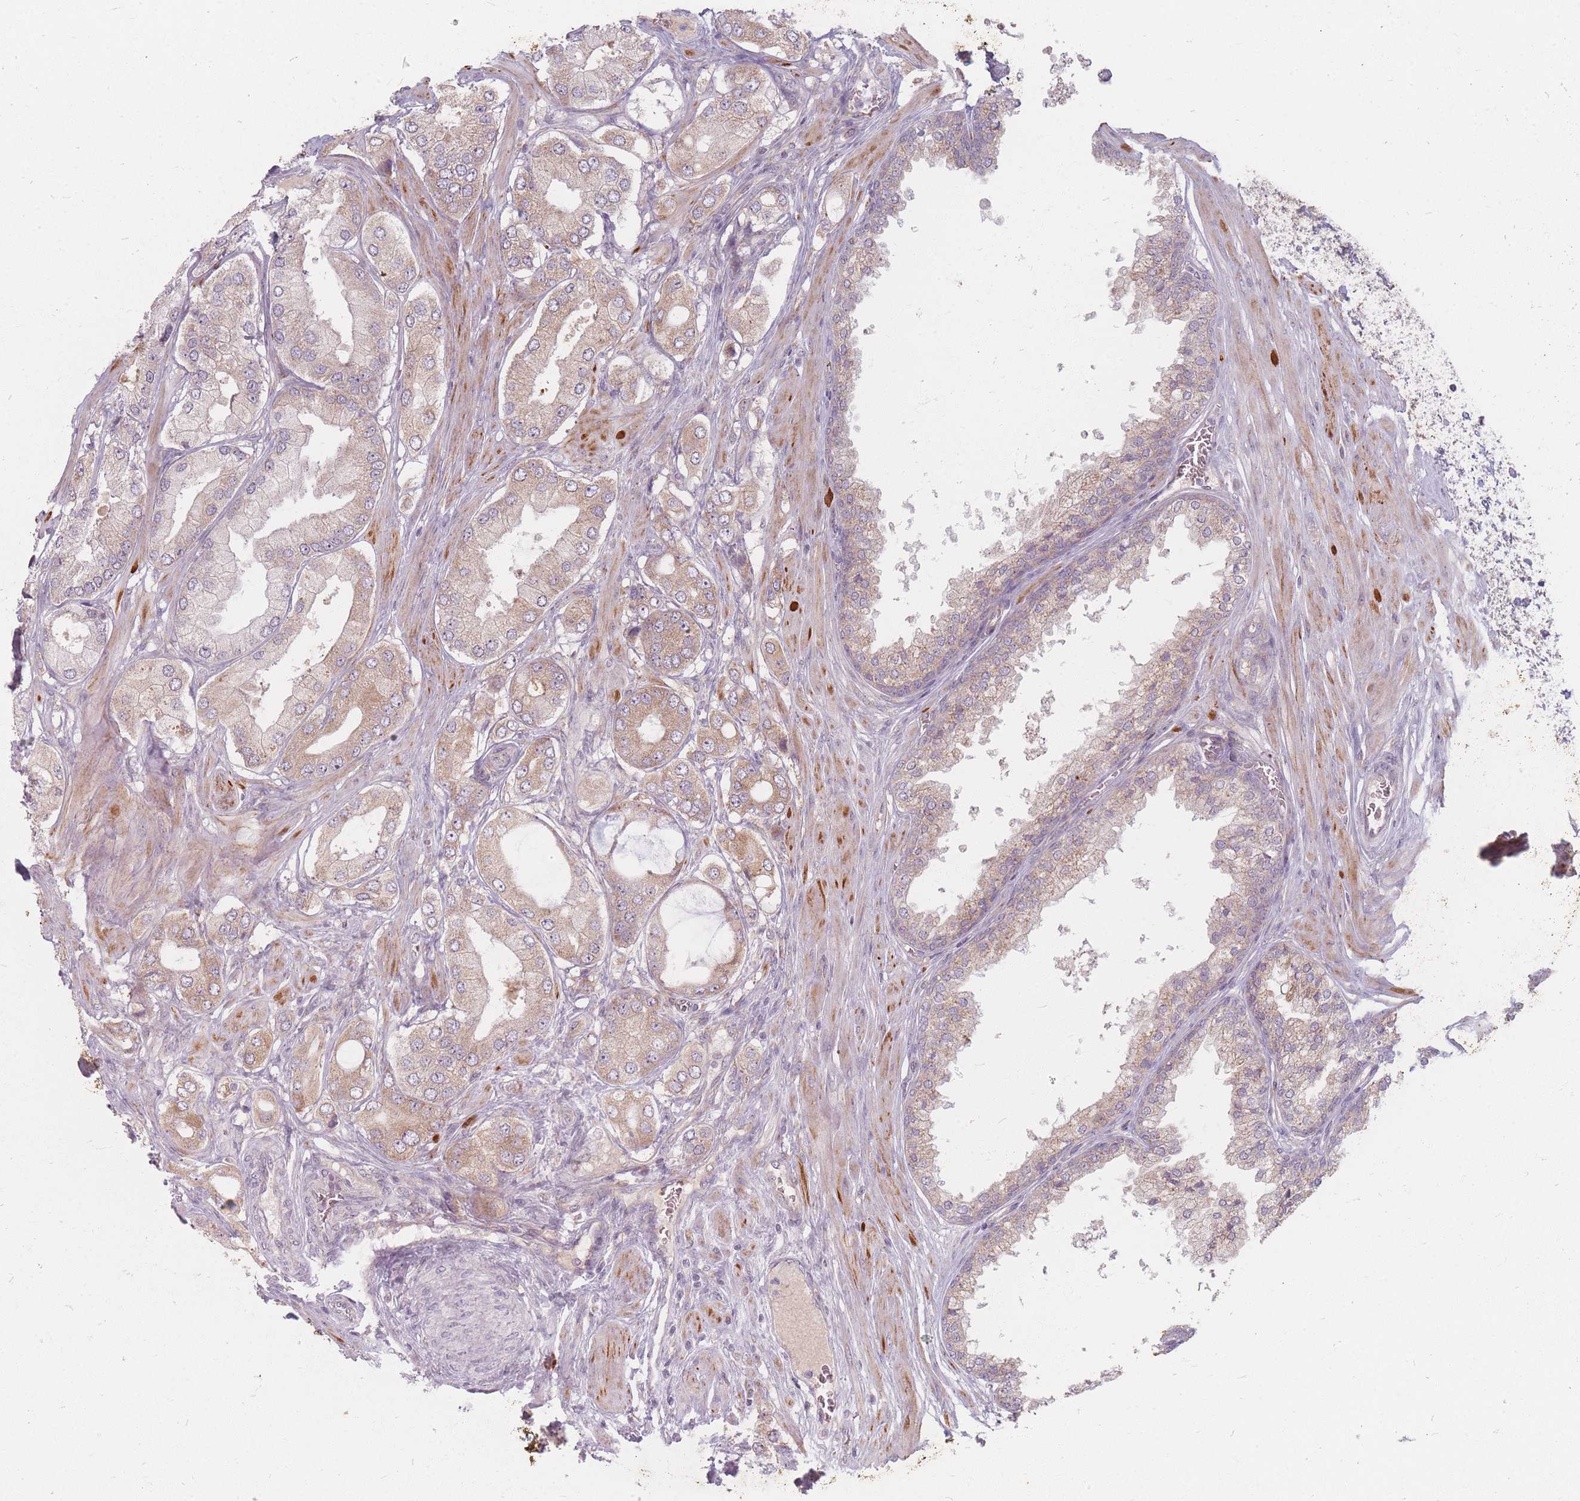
{"staining": {"intensity": "weak", "quantity": "25%-75%", "location": "cytoplasmic/membranous"}, "tissue": "prostate cancer", "cell_type": "Tumor cells", "image_type": "cancer", "snomed": [{"axis": "morphology", "description": "Adenocarcinoma, Low grade"}, {"axis": "topography", "description": "Prostate"}], "caption": "Human prostate adenocarcinoma (low-grade) stained for a protein (brown) reveals weak cytoplasmic/membranous positive positivity in about 25%-75% of tumor cells.", "gene": "SMIM14", "patient": {"sex": "male", "age": 42}}